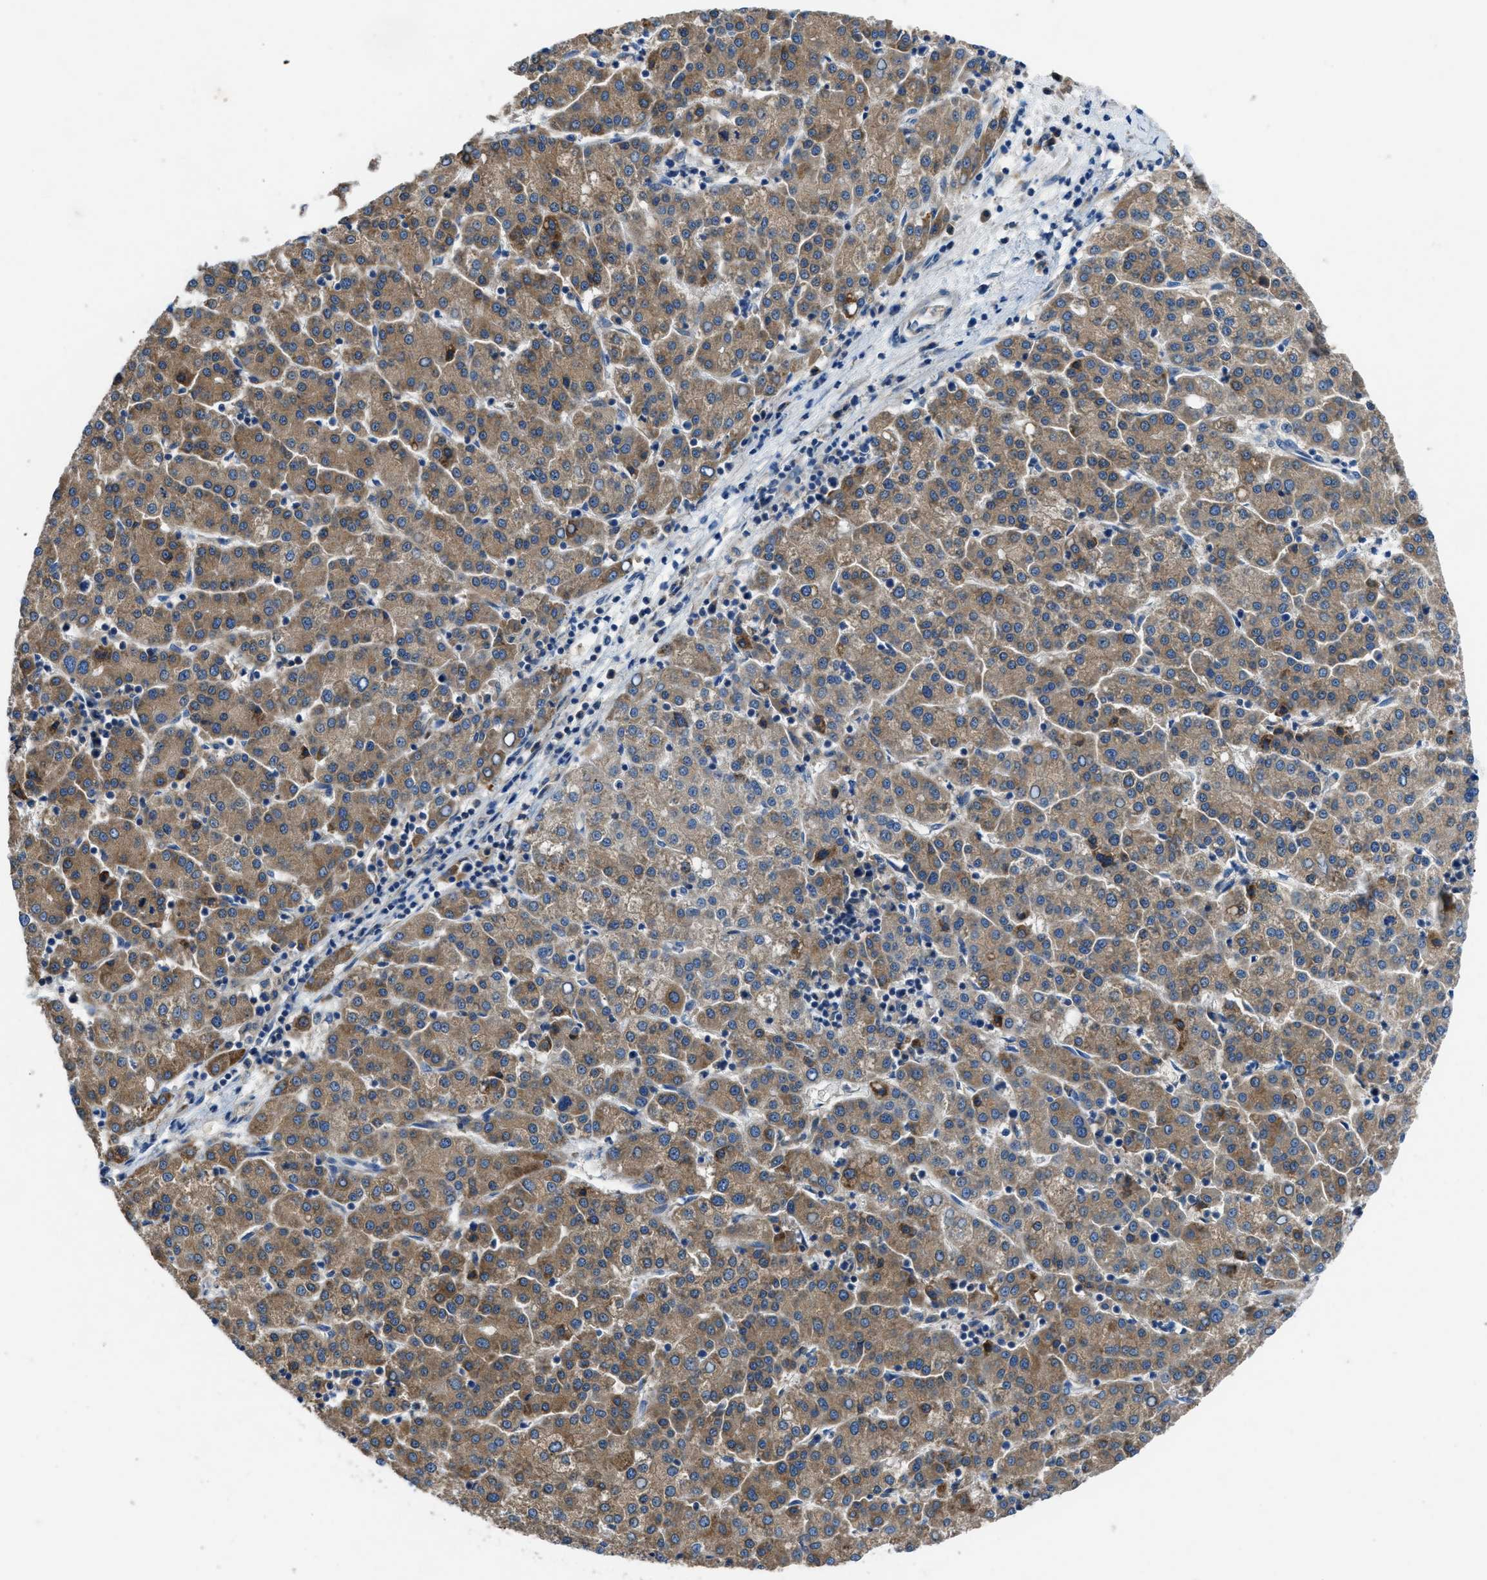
{"staining": {"intensity": "moderate", "quantity": ">75%", "location": "cytoplasmic/membranous"}, "tissue": "liver cancer", "cell_type": "Tumor cells", "image_type": "cancer", "snomed": [{"axis": "morphology", "description": "Carcinoma, Hepatocellular, NOS"}, {"axis": "topography", "description": "Liver"}], "caption": "Human hepatocellular carcinoma (liver) stained for a protein (brown) reveals moderate cytoplasmic/membranous positive staining in approximately >75% of tumor cells.", "gene": "MAP3K20", "patient": {"sex": "female", "age": 58}}